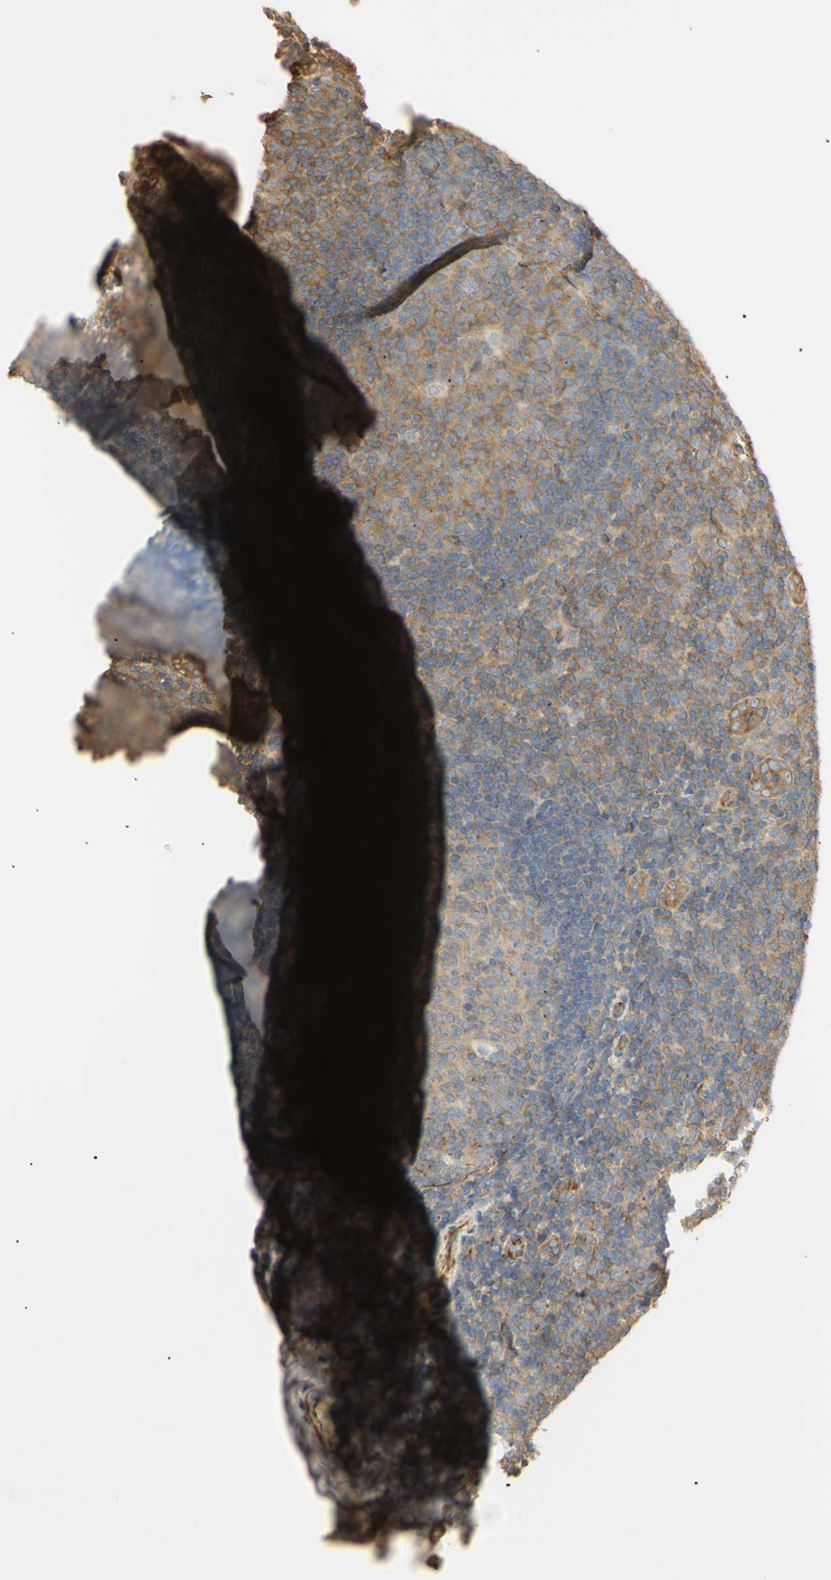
{"staining": {"intensity": "weak", "quantity": ">75%", "location": "cytoplasmic/membranous"}, "tissue": "tonsil", "cell_type": "Germinal center cells", "image_type": "normal", "snomed": [{"axis": "morphology", "description": "Normal tissue, NOS"}, {"axis": "topography", "description": "Tonsil"}], "caption": "A low amount of weak cytoplasmic/membranous expression is appreciated in about >75% of germinal center cells in normal tonsil.", "gene": "KCNE4", "patient": {"sex": "male", "age": 37}}